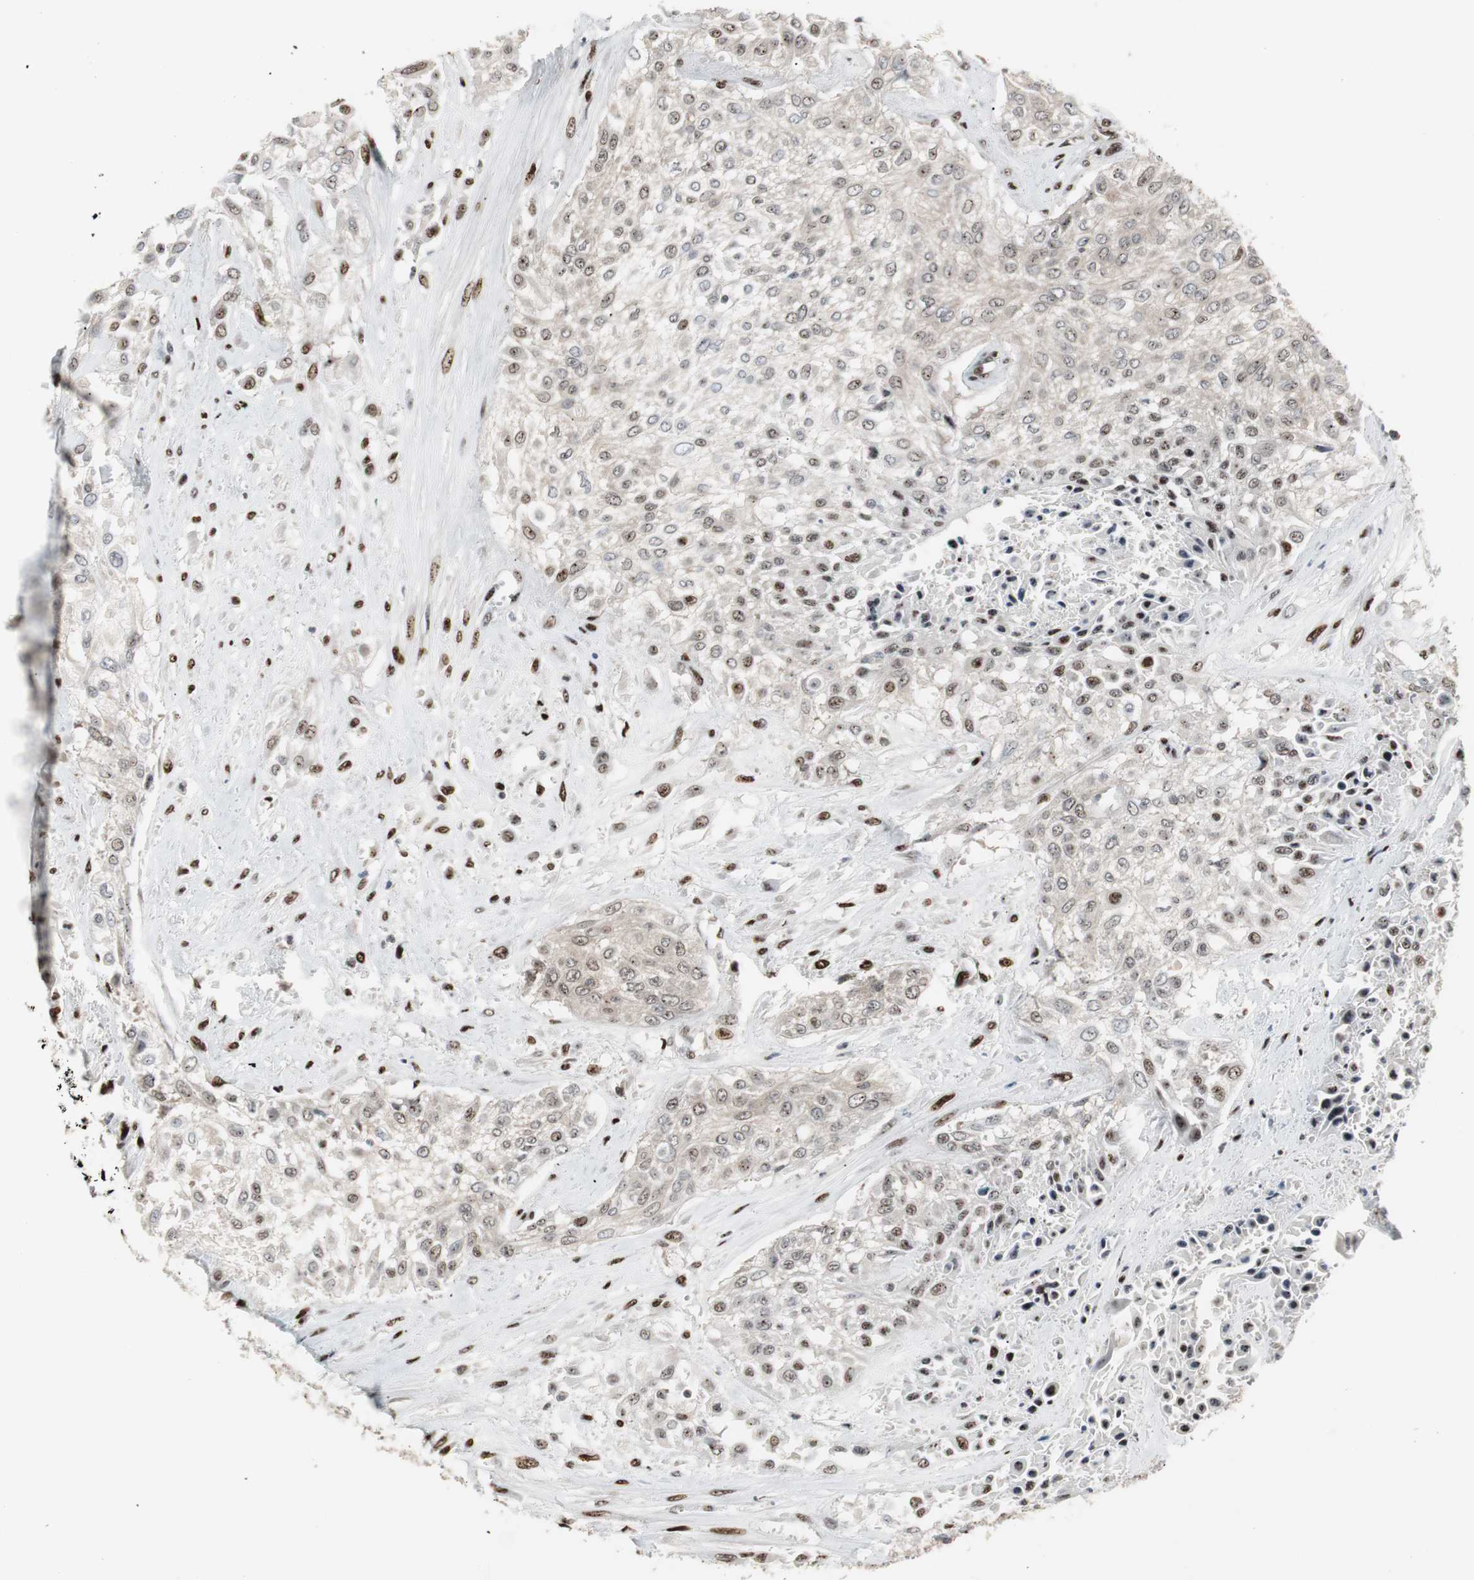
{"staining": {"intensity": "weak", "quantity": "25%-75%", "location": "nuclear"}, "tissue": "urothelial cancer", "cell_type": "Tumor cells", "image_type": "cancer", "snomed": [{"axis": "morphology", "description": "Urothelial carcinoma, High grade"}, {"axis": "topography", "description": "Urinary bladder"}], "caption": "This histopathology image shows IHC staining of high-grade urothelial carcinoma, with low weak nuclear expression in about 25%-75% of tumor cells.", "gene": "GRK2", "patient": {"sex": "male", "age": 57}}